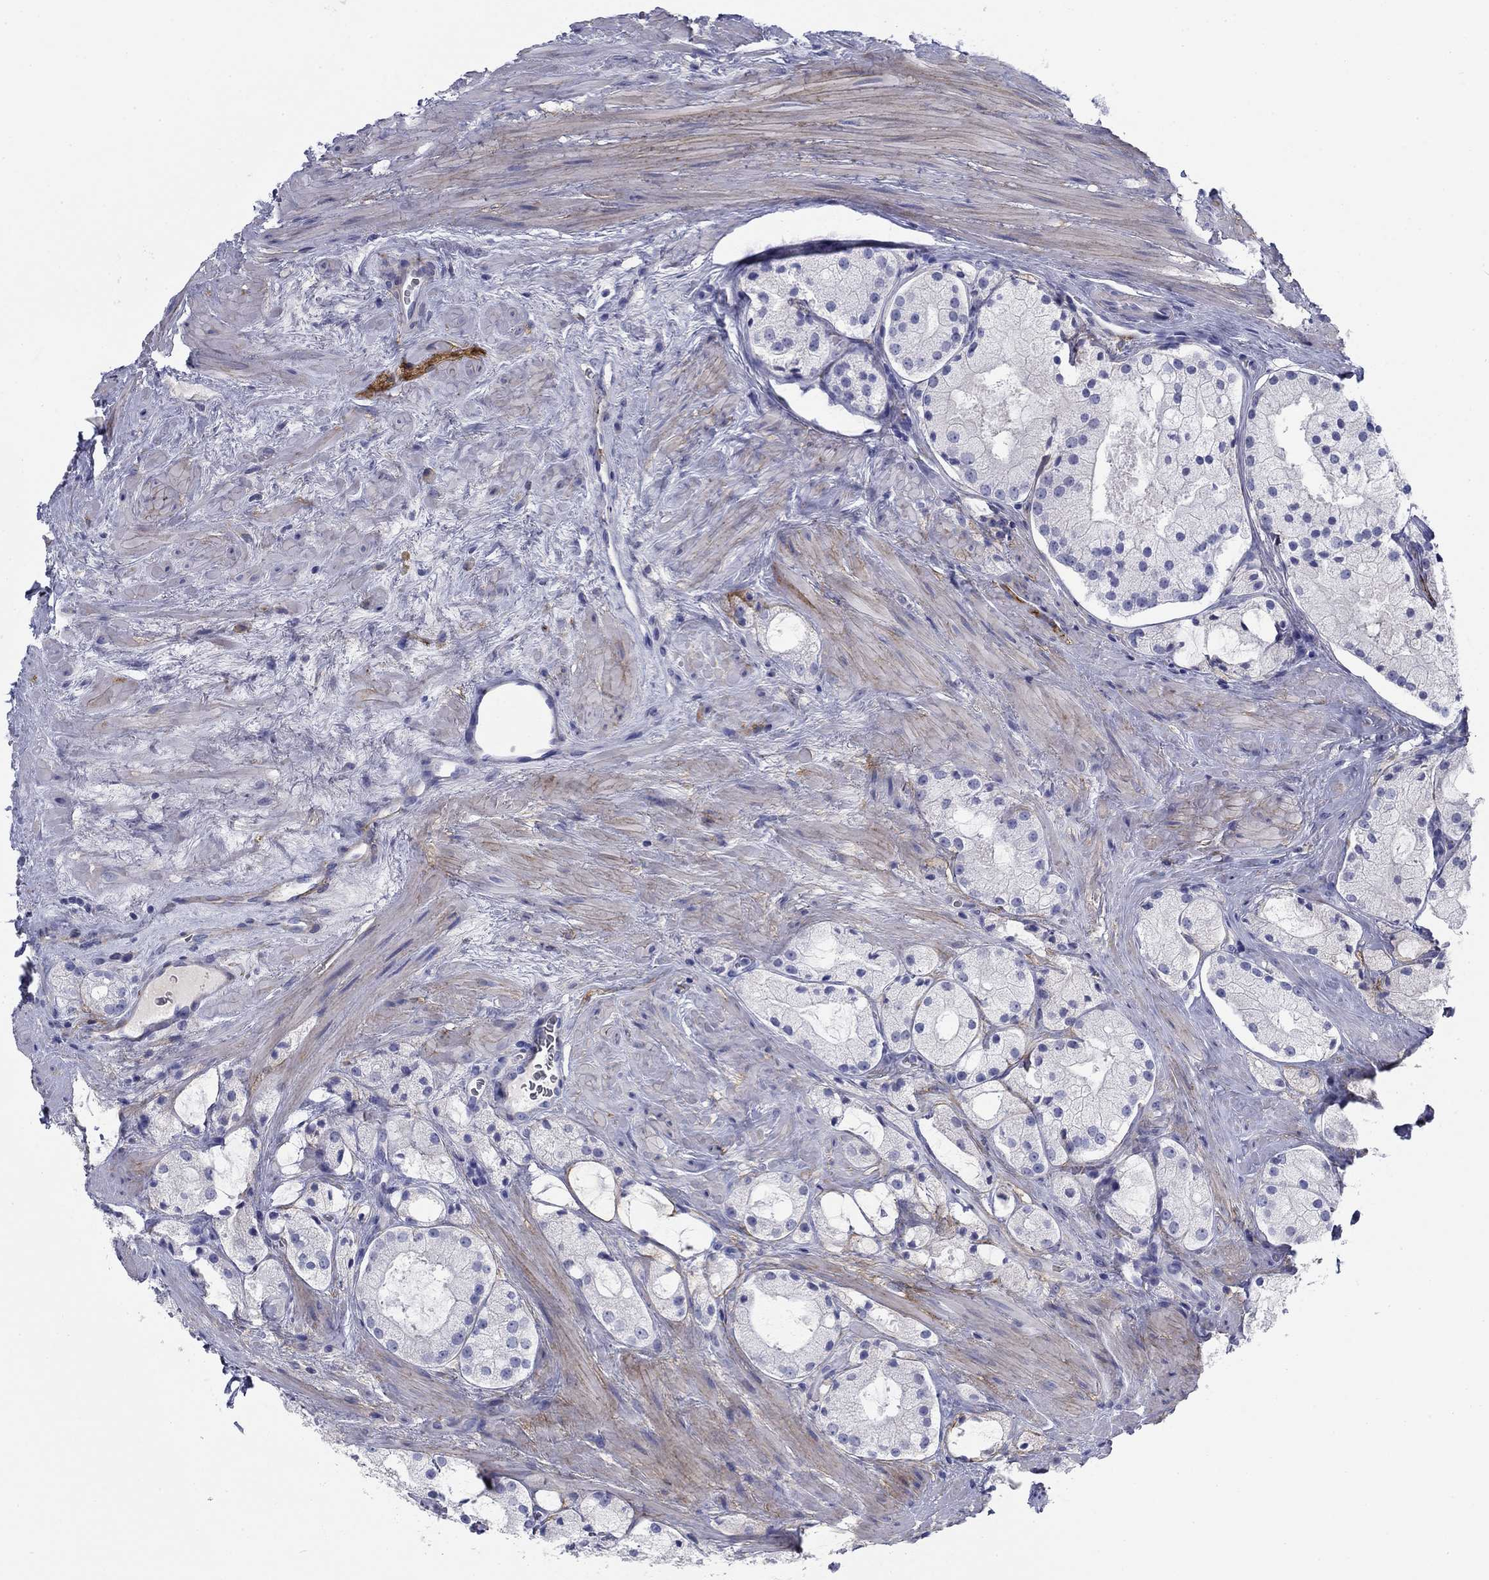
{"staining": {"intensity": "negative", "quantity": "none", "location": "none"}, "tissue": "prostate cancer", "cell_type": "Tumor cells", "image_type": "cancer", "snomed": [{"axis": "morphology", "description": "Adenocarcinoma, NOS"}, {"axis": "morphology", "description": "Adenocarcinoma, High grade"}, {"axis": "topography", "description": "Prostate"}], "caption": "Histopathology image shows no significant protein staining in tumor cells of prostate high-grade adenocarcinoma.", "gene": "GPC1", "patient": {"sex": "male", "age": 64}}